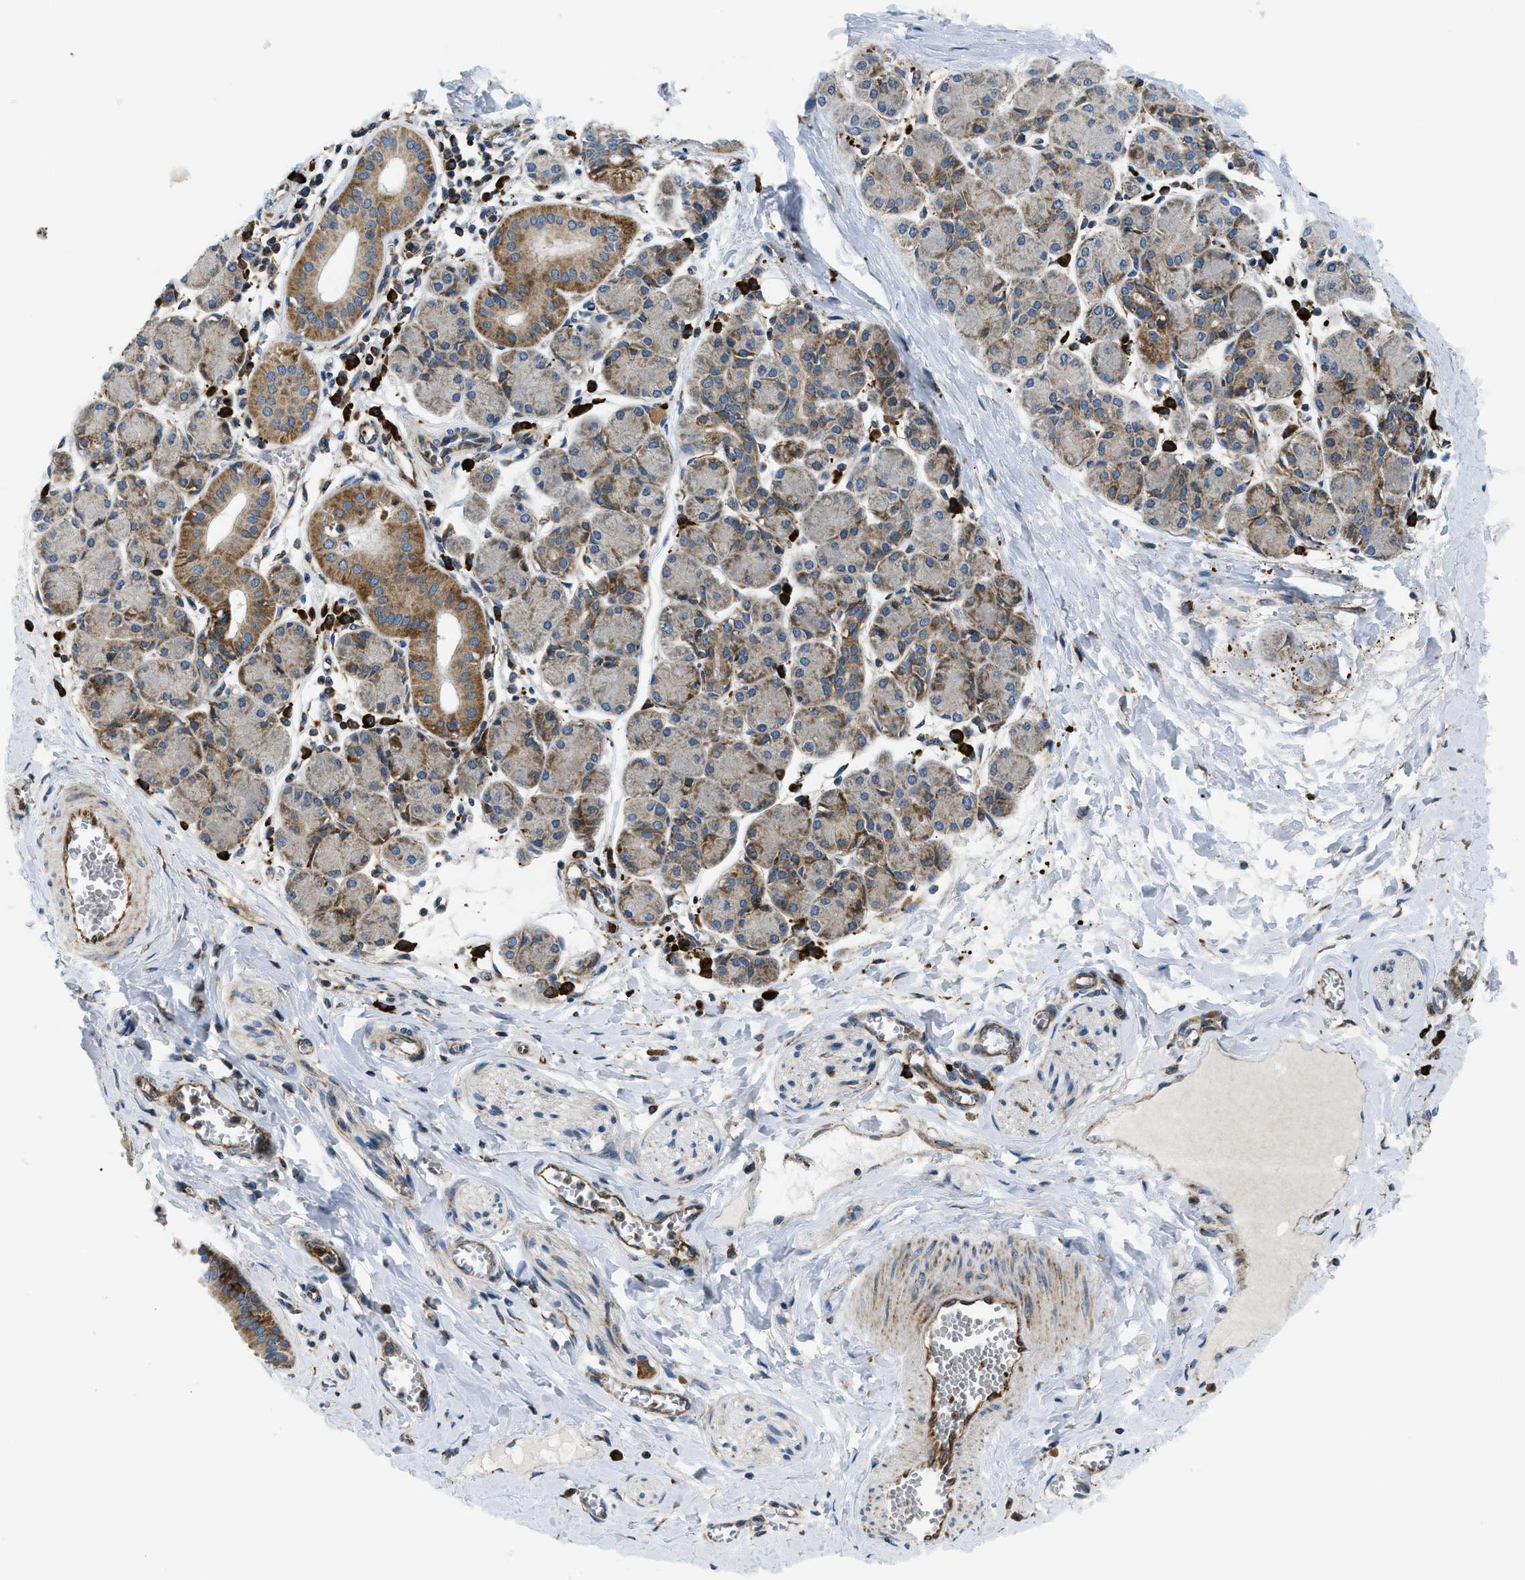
{"staining": {"intensity": "moderate", "quantity": "25%-75%", "location": "cytoplasmic/membranous"}, "tissue": "salivary gland", "cell_type": "Glandular cells", "image_type": "normal", "snomed": [{"axis": "morphology", "description": "Normal tissue, NOS"}, {"axis": "morphology", "description": "Inflammation, NOS"}, {"axis": "topography", "description": "Lymph node"}, {"axis": "topography", "description": "Salivary gland"}], "caption": "Moderate cytoplasmic/membranous protein expression is identified in approximately 25%-75% of glandular cells in salivary gland. Immunohistochemistry stains the protein in brown and the nuclei are stained blue.", "gene": "CSPG4", "patient": {"sex": "male", "age": 3}}